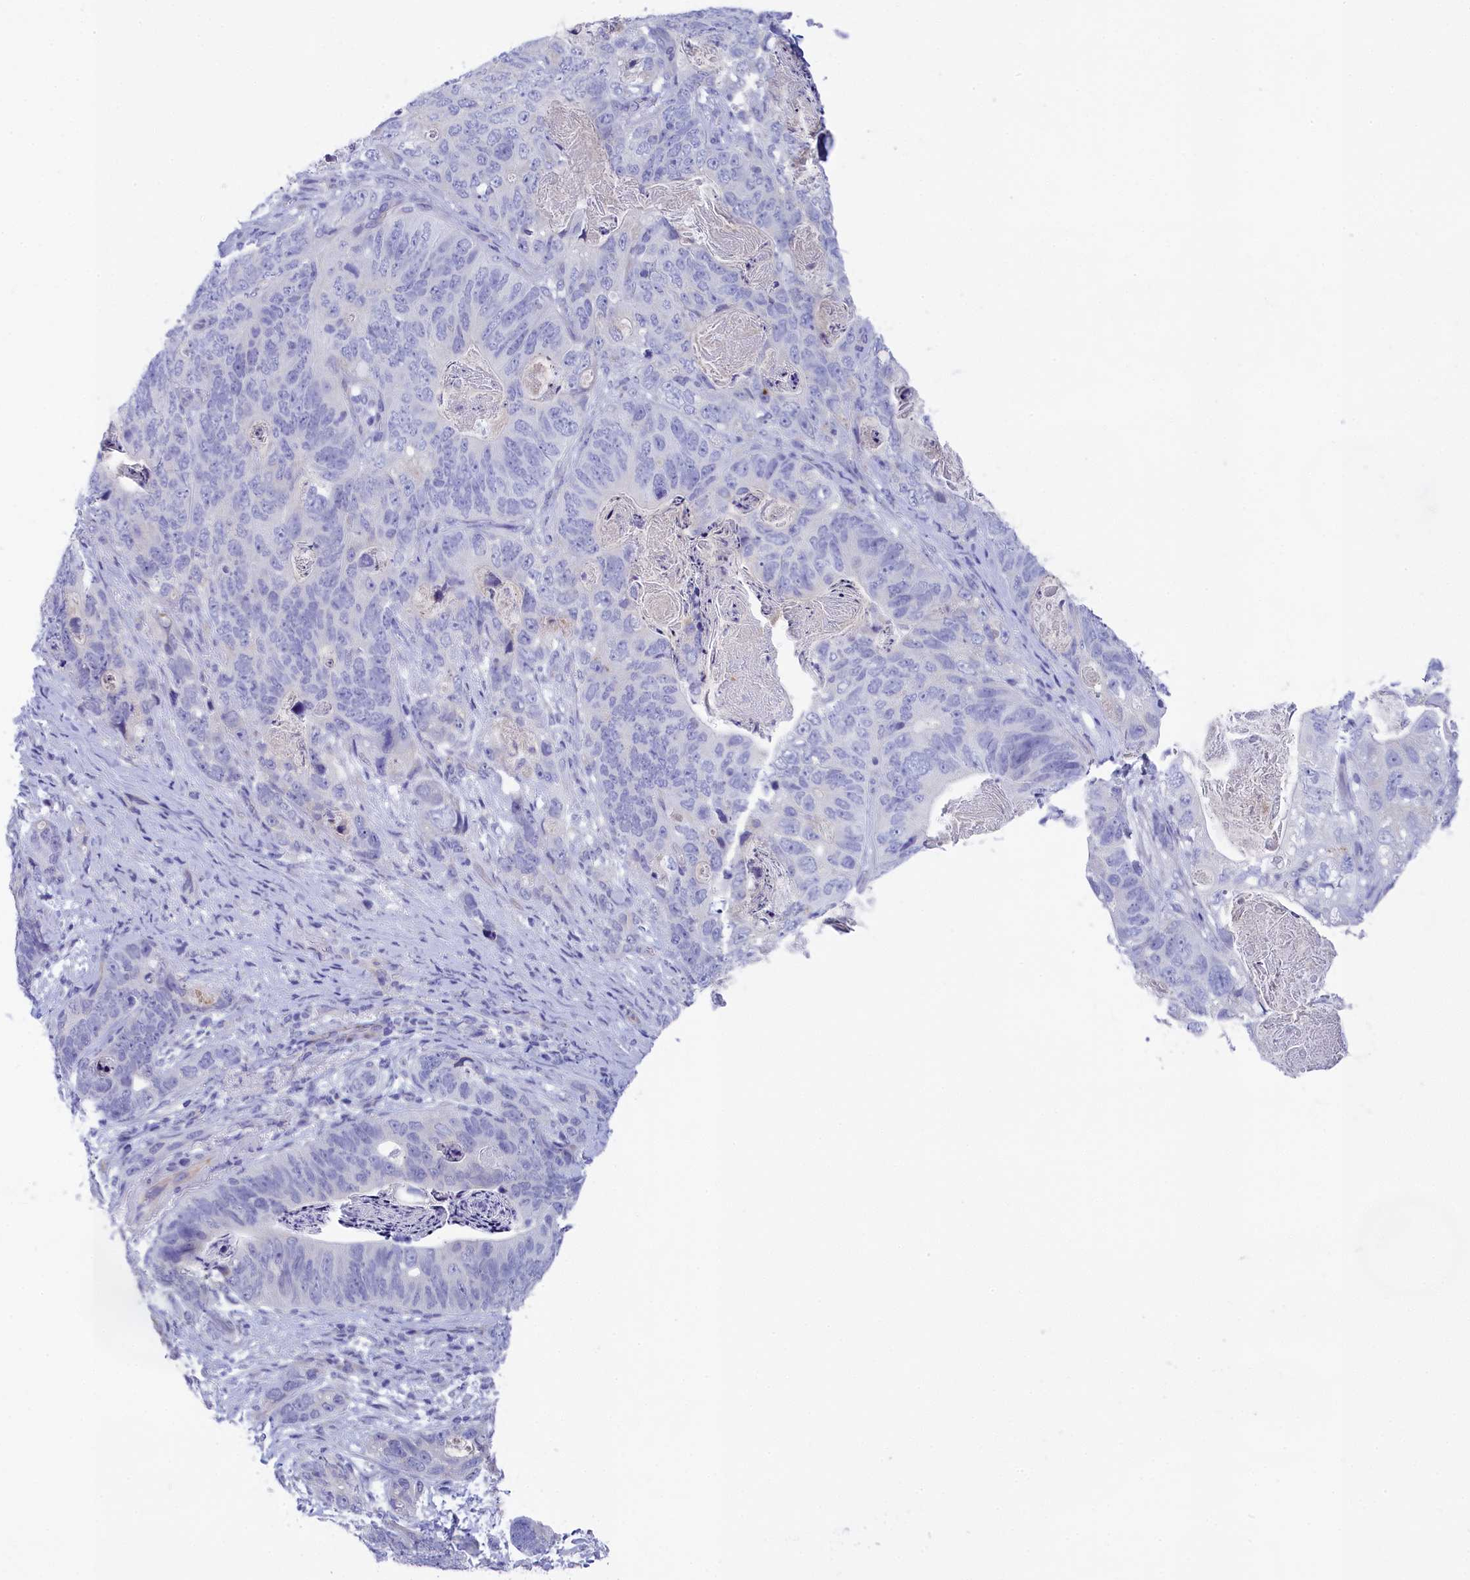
{"staining": {"intensity": "negative", "quantity": "none", "location": "none"}, "tissue": "stomach cancer", "cell_type": "Tumor cells", "image_type": "cancer", "snomed": [{"axis": "morphology", "description": "Normal tissue, NOS"}, {"axis": "morphology", "description": "Adenocarcinoma, NOS"}, {"axis": "topography", "description": "Stomach"}], "caption": "An immunohistochemistry (IHC) photomicrograph of stomach adenocarcinoma is shown. There is no staining in tumor cells of stomach adenocarcinoma. (DAB immunohistochemistry, high magnification).", "gene": "TACSTD2", "patient": {"sex": "female", "age": 89}}